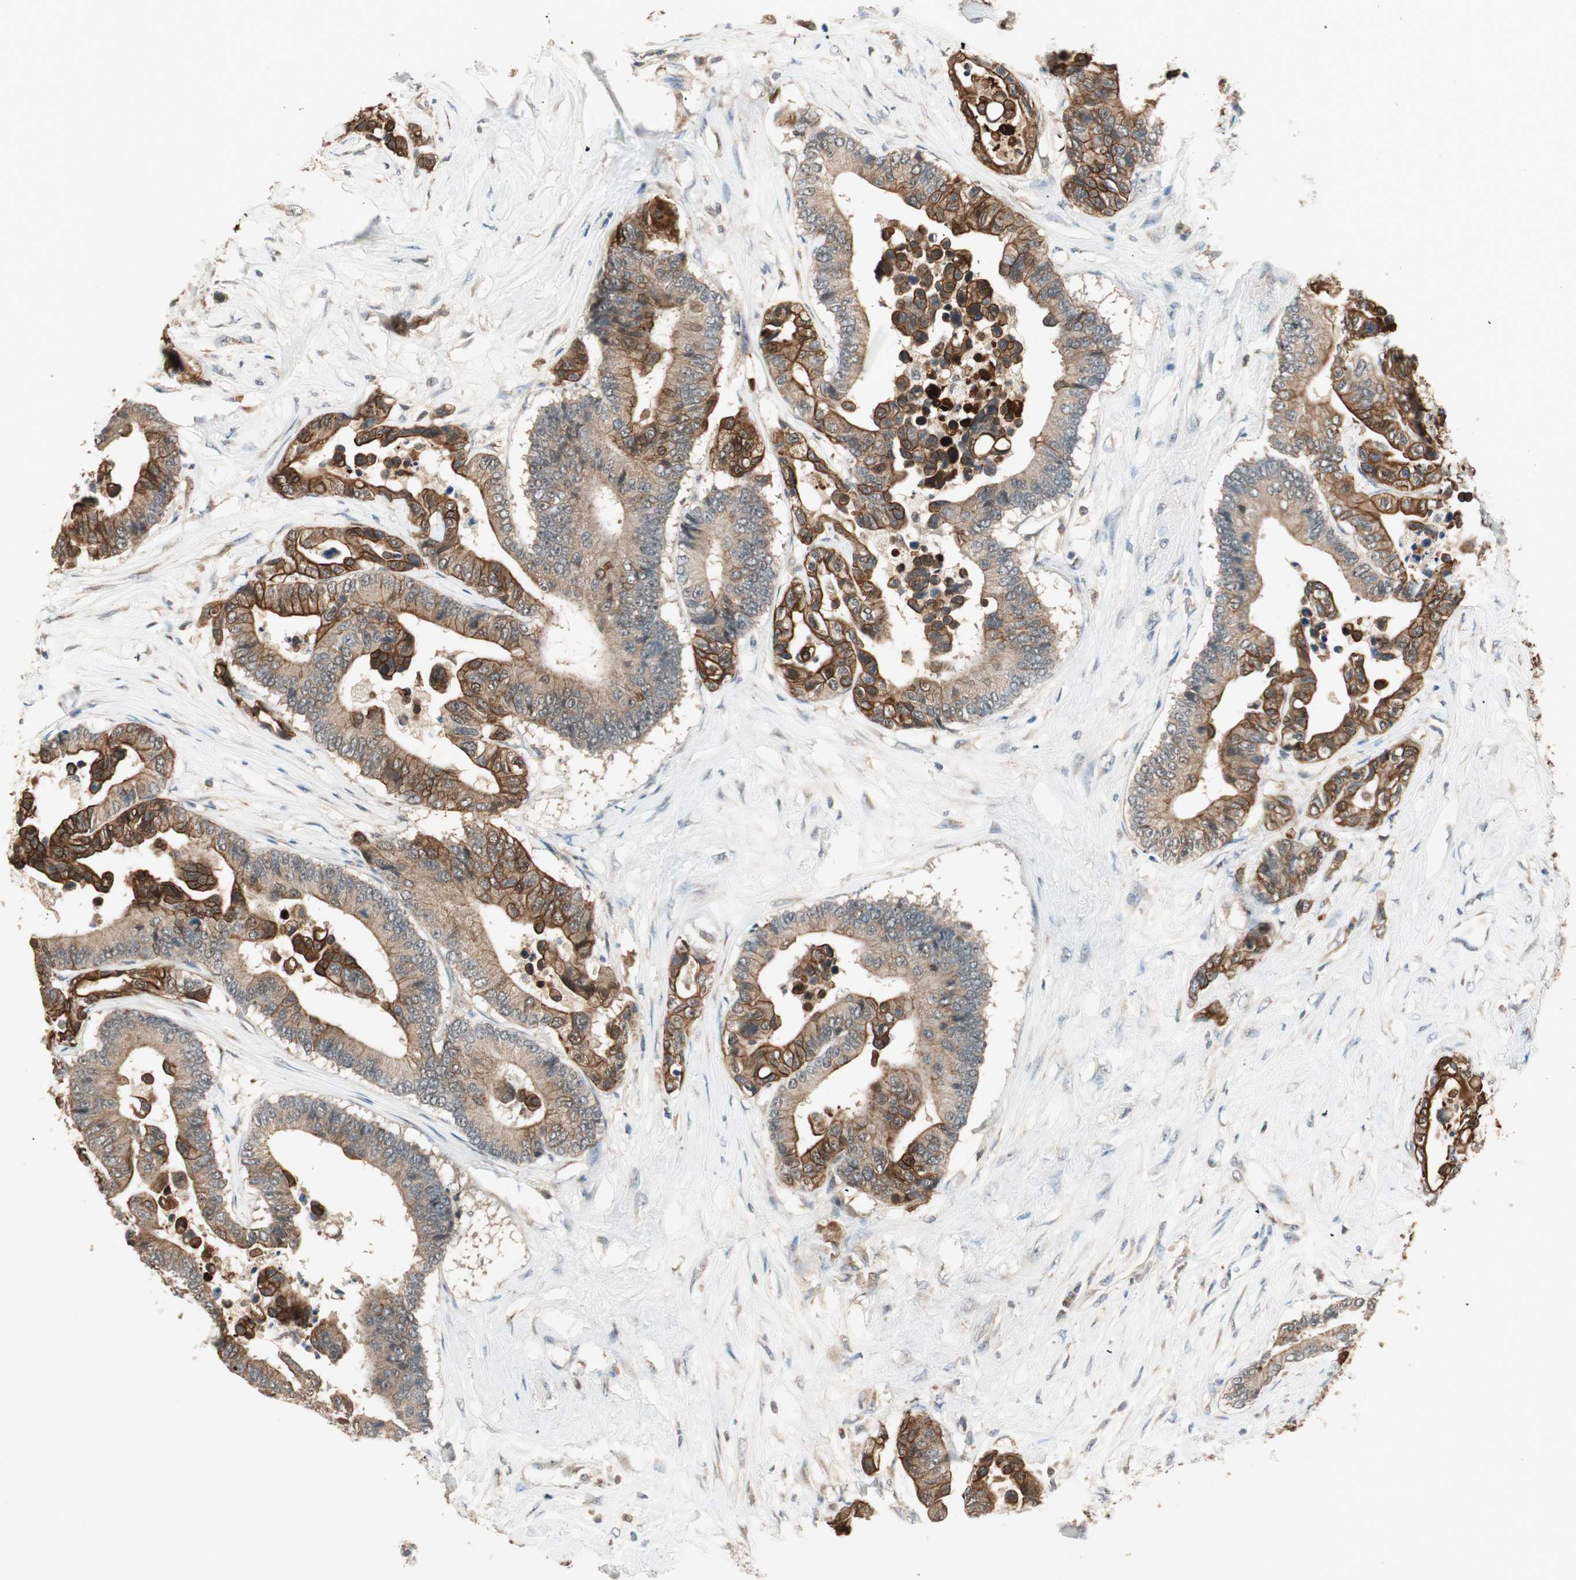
{"staining": {"intensity": "strong", "quantity": "25%-75%", "location": "cytoplasmic/membranous"}, "tissue": "colorectal cancer", "cell_type": "Tumor cells", "image_type": "cancer", "snomed": [{"axis": "morphology", "description": "Normal tissue, NOS"}, {"axis": "morphology", "description": "Adenocarcinoma, NOS"}, {"axis": "topography", "description": "Colon"}], "caption": "Colorectal adenocarcinoma tissue displays strong cytoplasmic/membranous positivity in approximately 25%-75% of tumor cells, visualized by immunohistochemistry.", "gene": "TRIM21", "patient": {"sex": "male", "age": 82}}